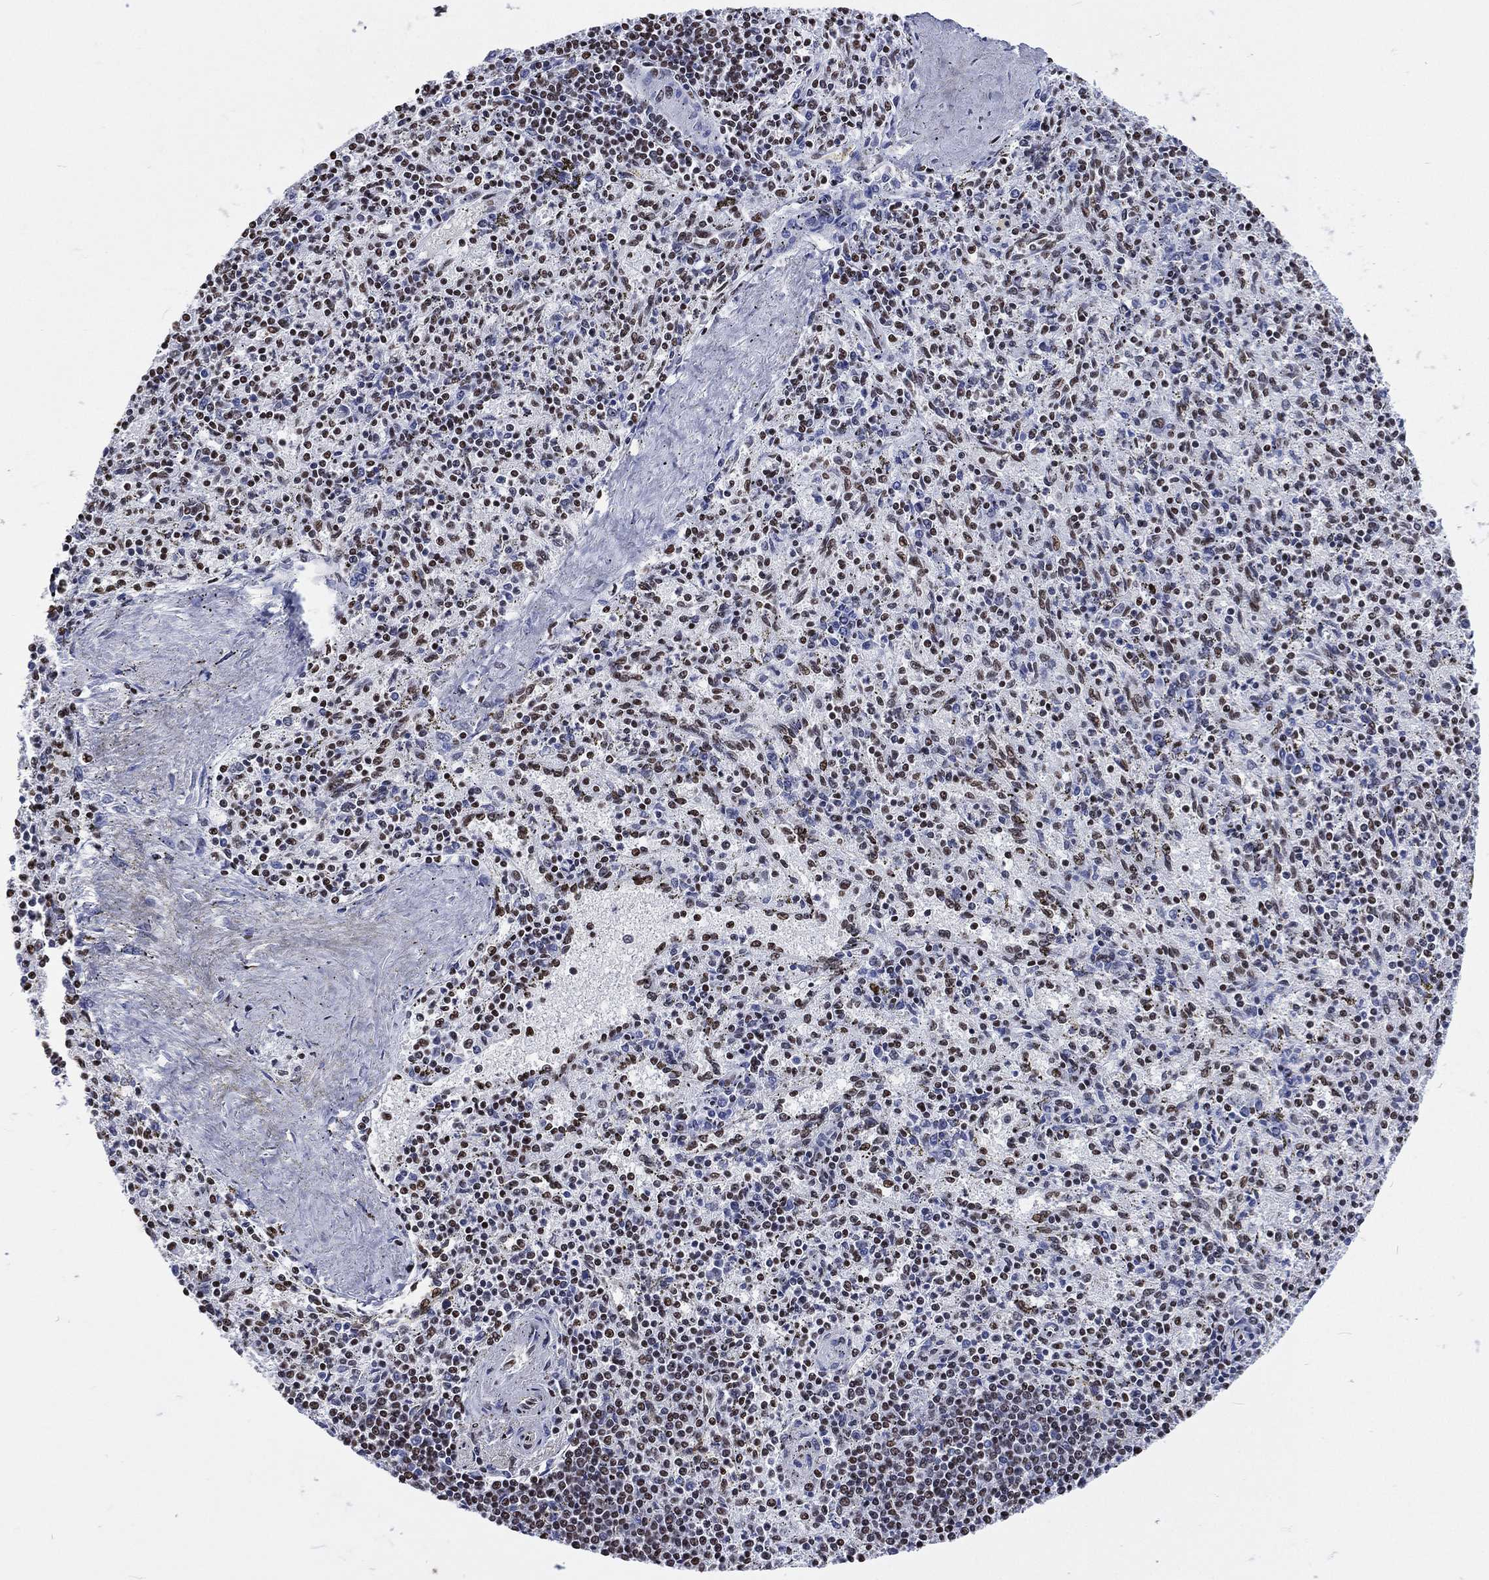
{"staining": {"intensity": "moderate", "quantity": ">75%", "location": "nuclear"}, "tissue": "spleen", "cell_type": "Cells in red pulp", "image_type": "normal", "snomed": [{"axis": "morphology", "description": "Normal tissue, NOS"}, {"axis": "topography", "description": "Spleen"}], "caption": "The immunohistochemical stain labels moderate nuclear expression in cells in red pulp of benign spleen.", "gene": "RETREG2", "patient": {"sex": "female", "age": 37}}